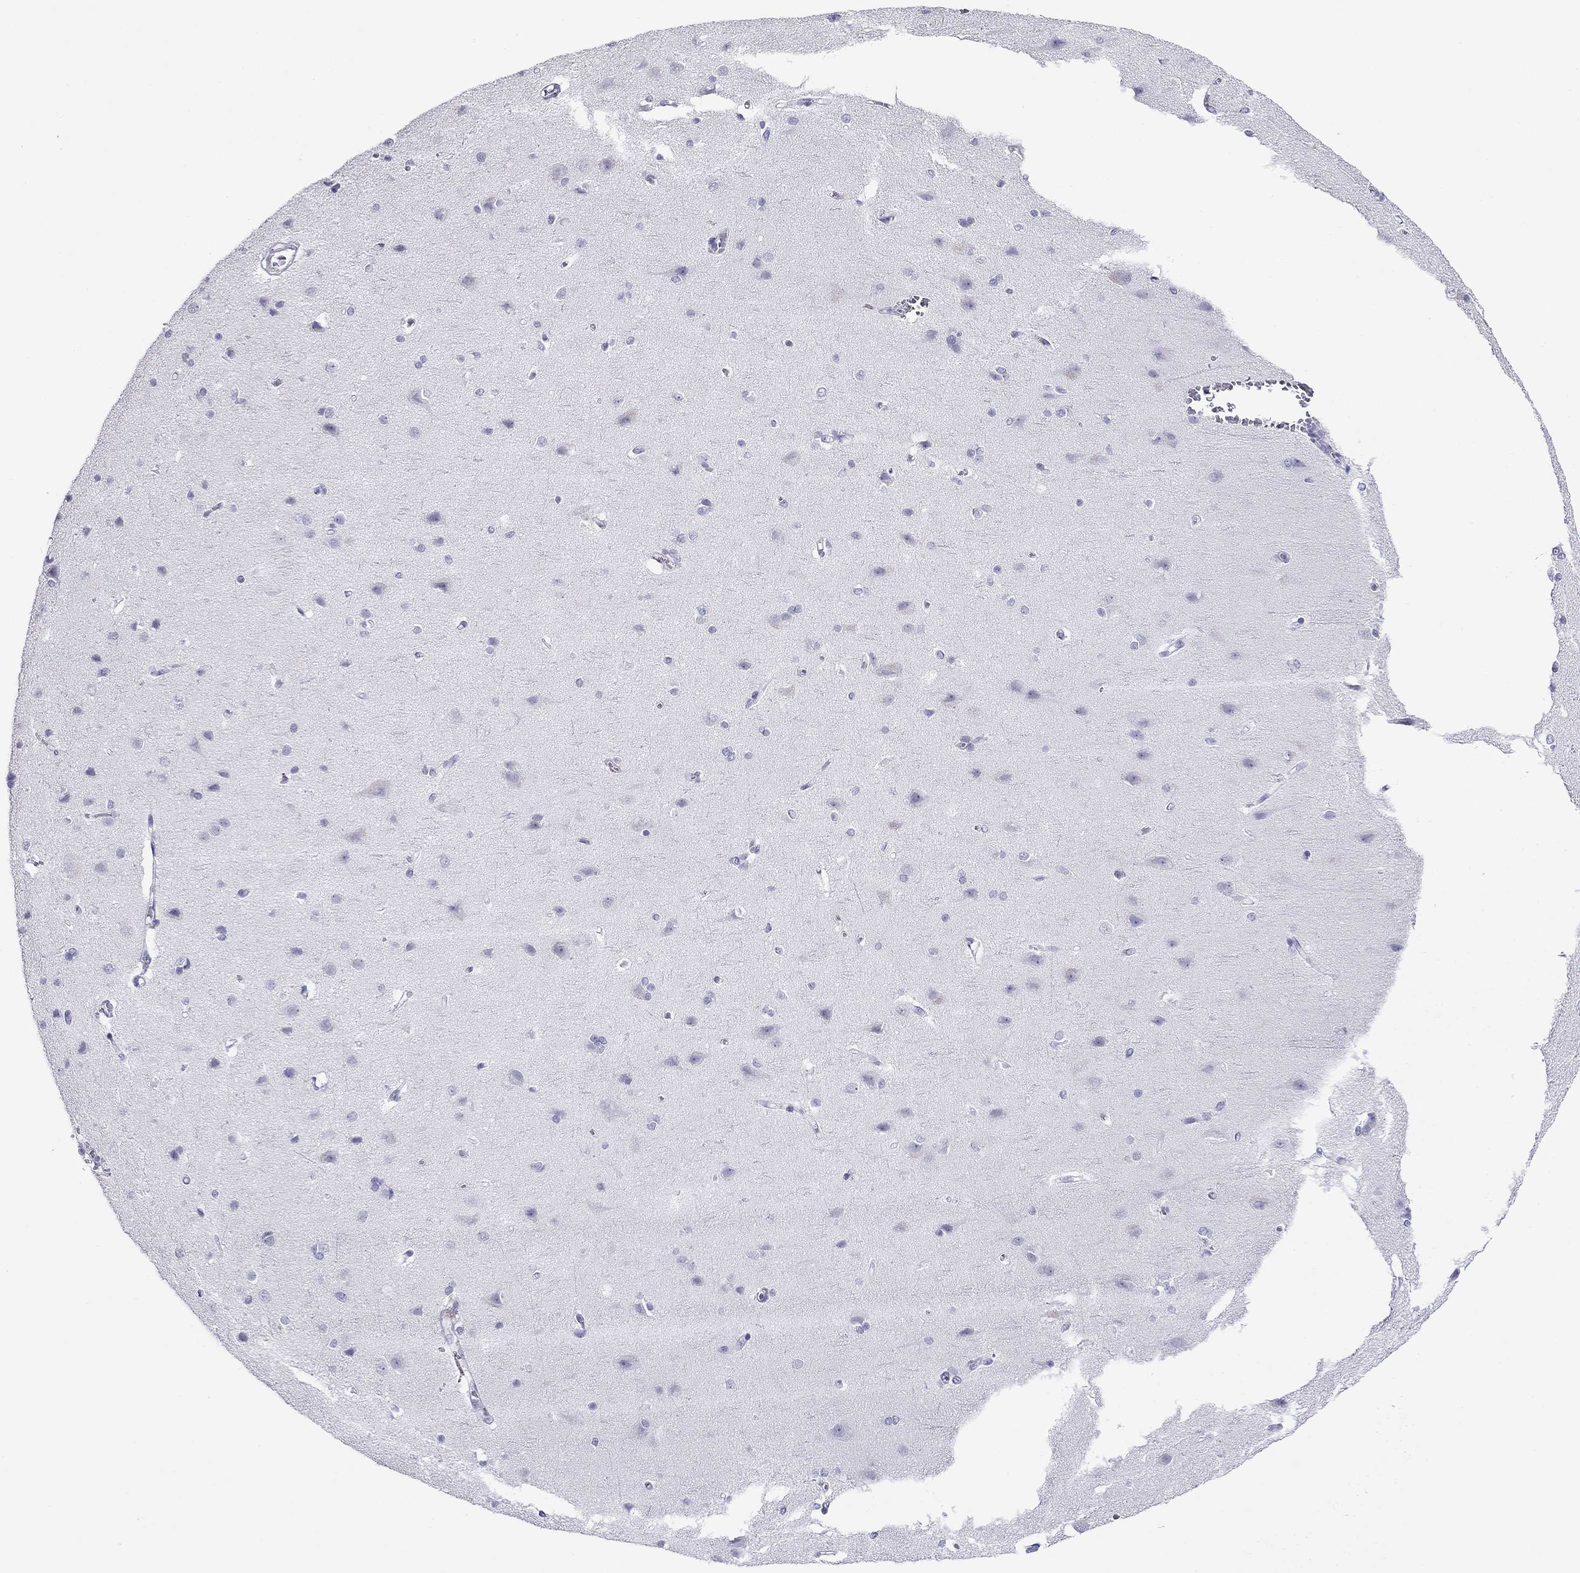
{"staining": {"intensity": "negative", "quantity": "none", "location": "none"}, "tissue": "cerebral cortex", "cell_type": "Endothelial cells", "image_type": "normal", "snomed": [{"axis": "morphology", "description": "Normal tissue, NOS"}, {"axis": "topography", "description": "Cerebral cortex"}], "caption": "High magnification brightfield microscopy of normal cerebral cortex stained with DAB (brown) and counterstained with hematoxylin (blue): endothelial cells show no significant positivity.", "gene": "MYMX", "patient": {"sex": "male", "age": 37}}